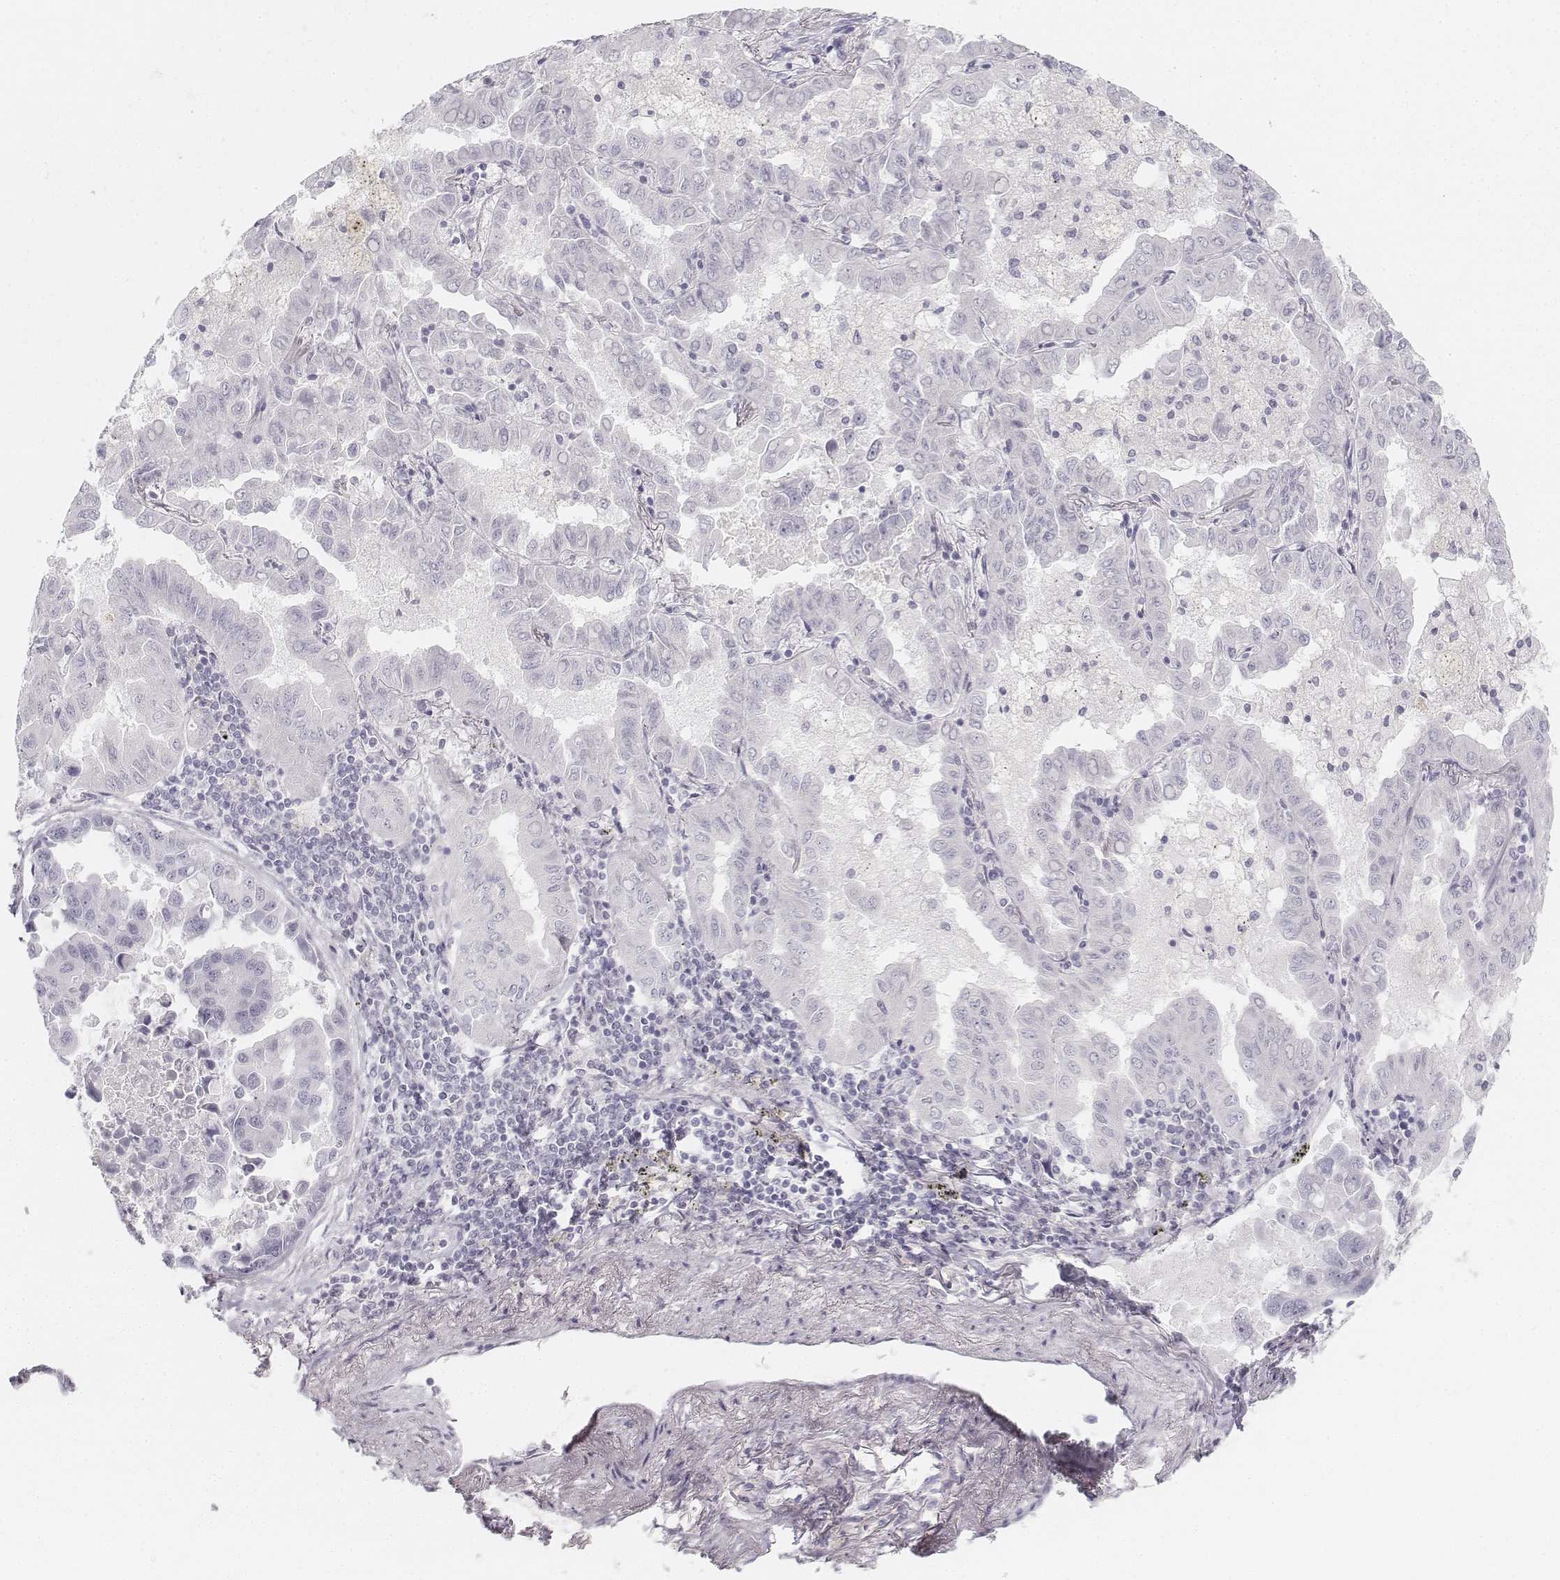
{"staining": {"intensity": "negative", "quantity": "none", "location": "none"}, "tissue": "lung cancer", "cell_type": "Tumor cells", "image_type": "cancer", "snomed": [{"axis": "morphology", "description": "Adenocarcinoma, NOS"}, {"axis": "topography", "description": "Lung"}], "caption": "Immunohistochemistry (IHC) of human adenocarcinoma (lung) demonstrates no expression in tumor cells. (DAB (3,3'-diaminobenzidine) IHC, high magnification).", "gene": "KRT25", "patient": {"sex": "male", "age": 64}}